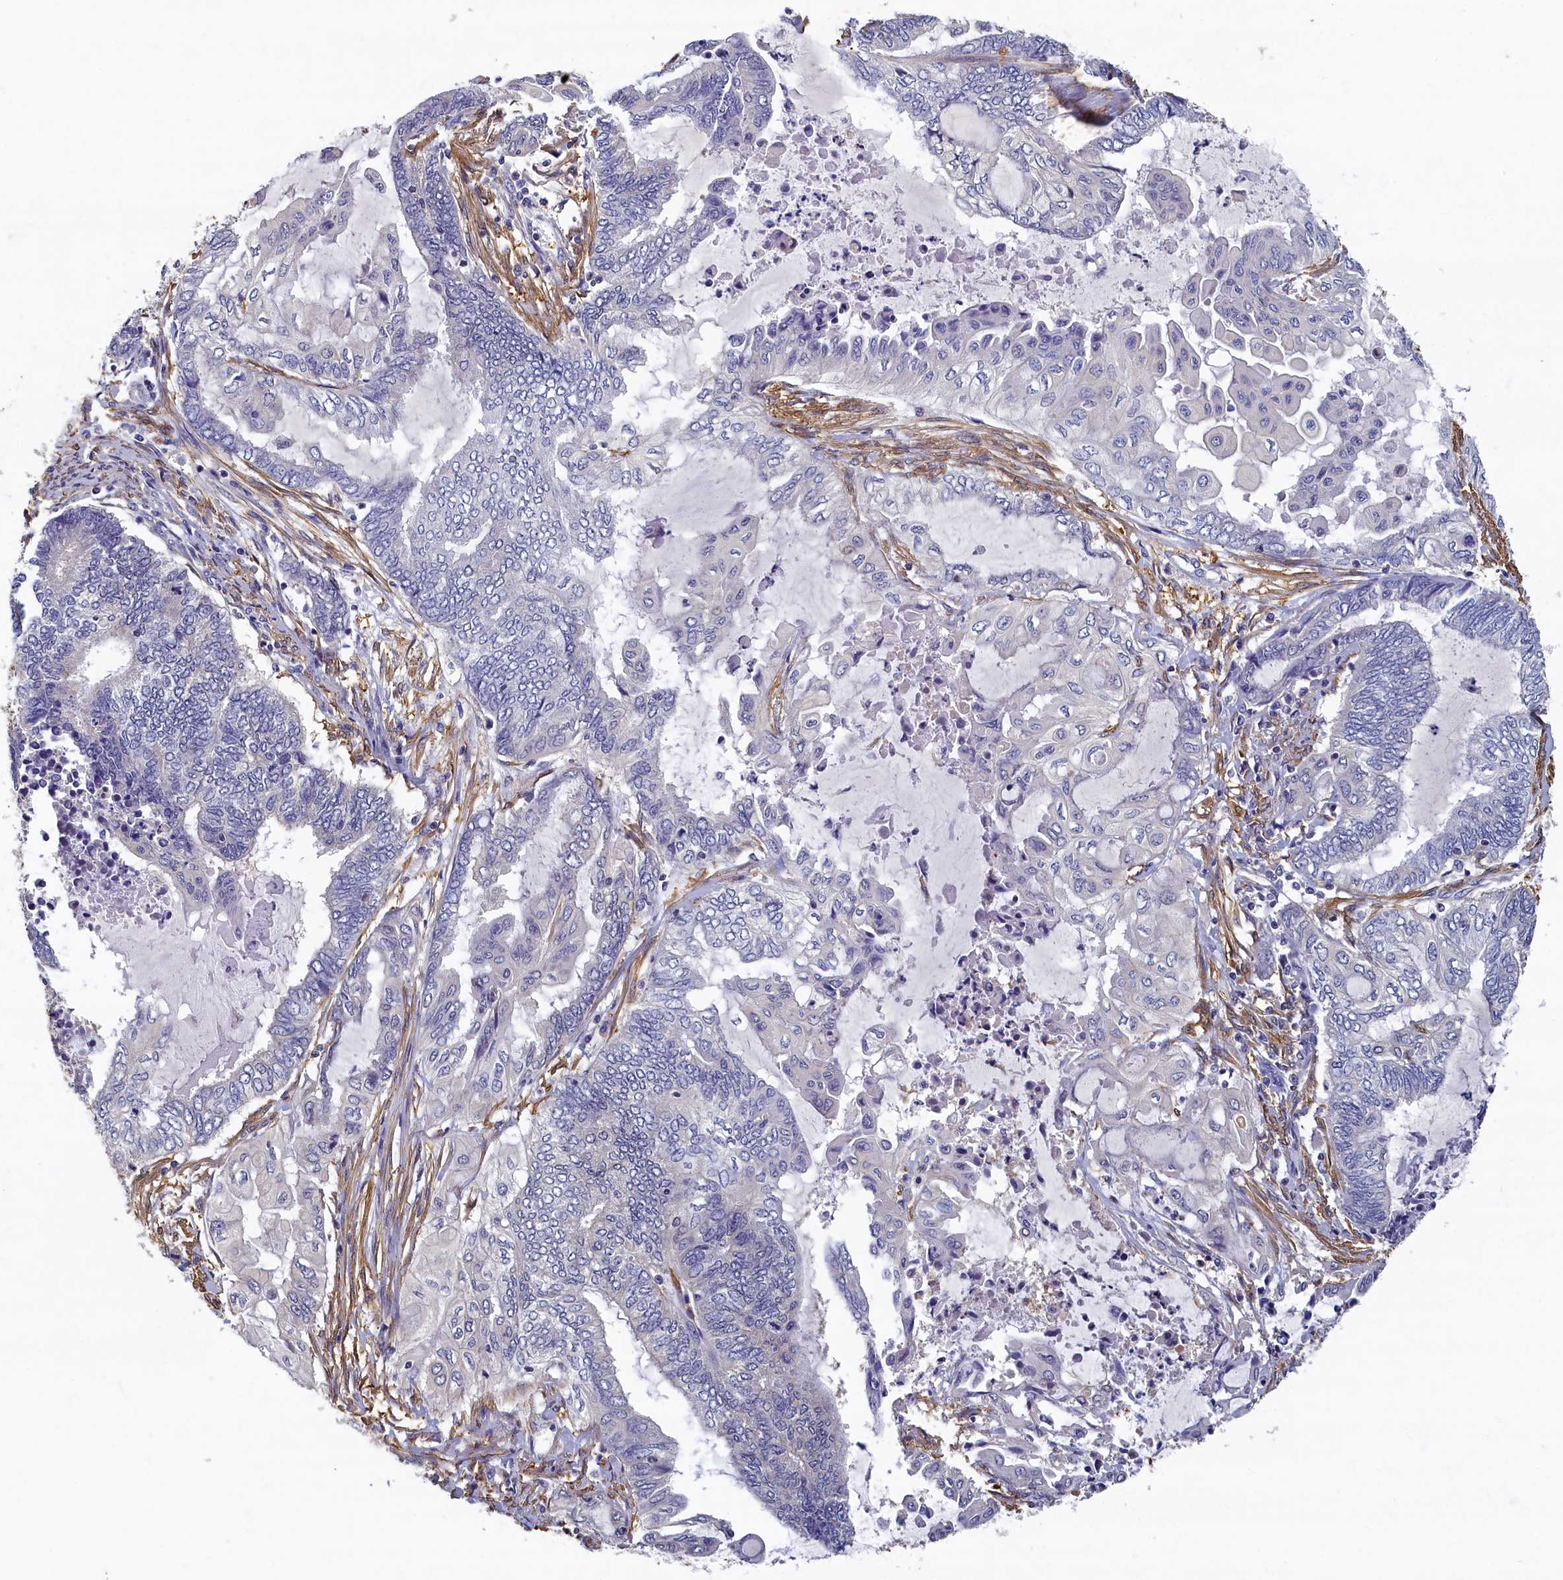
{"staining": {"intensity": "negative", "quantity": "none", "location": "none"}, "tissue": "endometrial cancer", "cell_type": "Tumor cells", "image_type": "cancer", "snomed": [{"axis": "morphology", "description": "Adenocarcinoma, NOS"}, {"axis": "topography", "description": "Uterus"}, {"axis": "topography", "description": "Endometrium"}], "caption": "Tumor cells show no significant protein staining in endometrial adenocarcinoma.", "gene": "TBCB", "patient": {"sex": "female", "age": 70}}